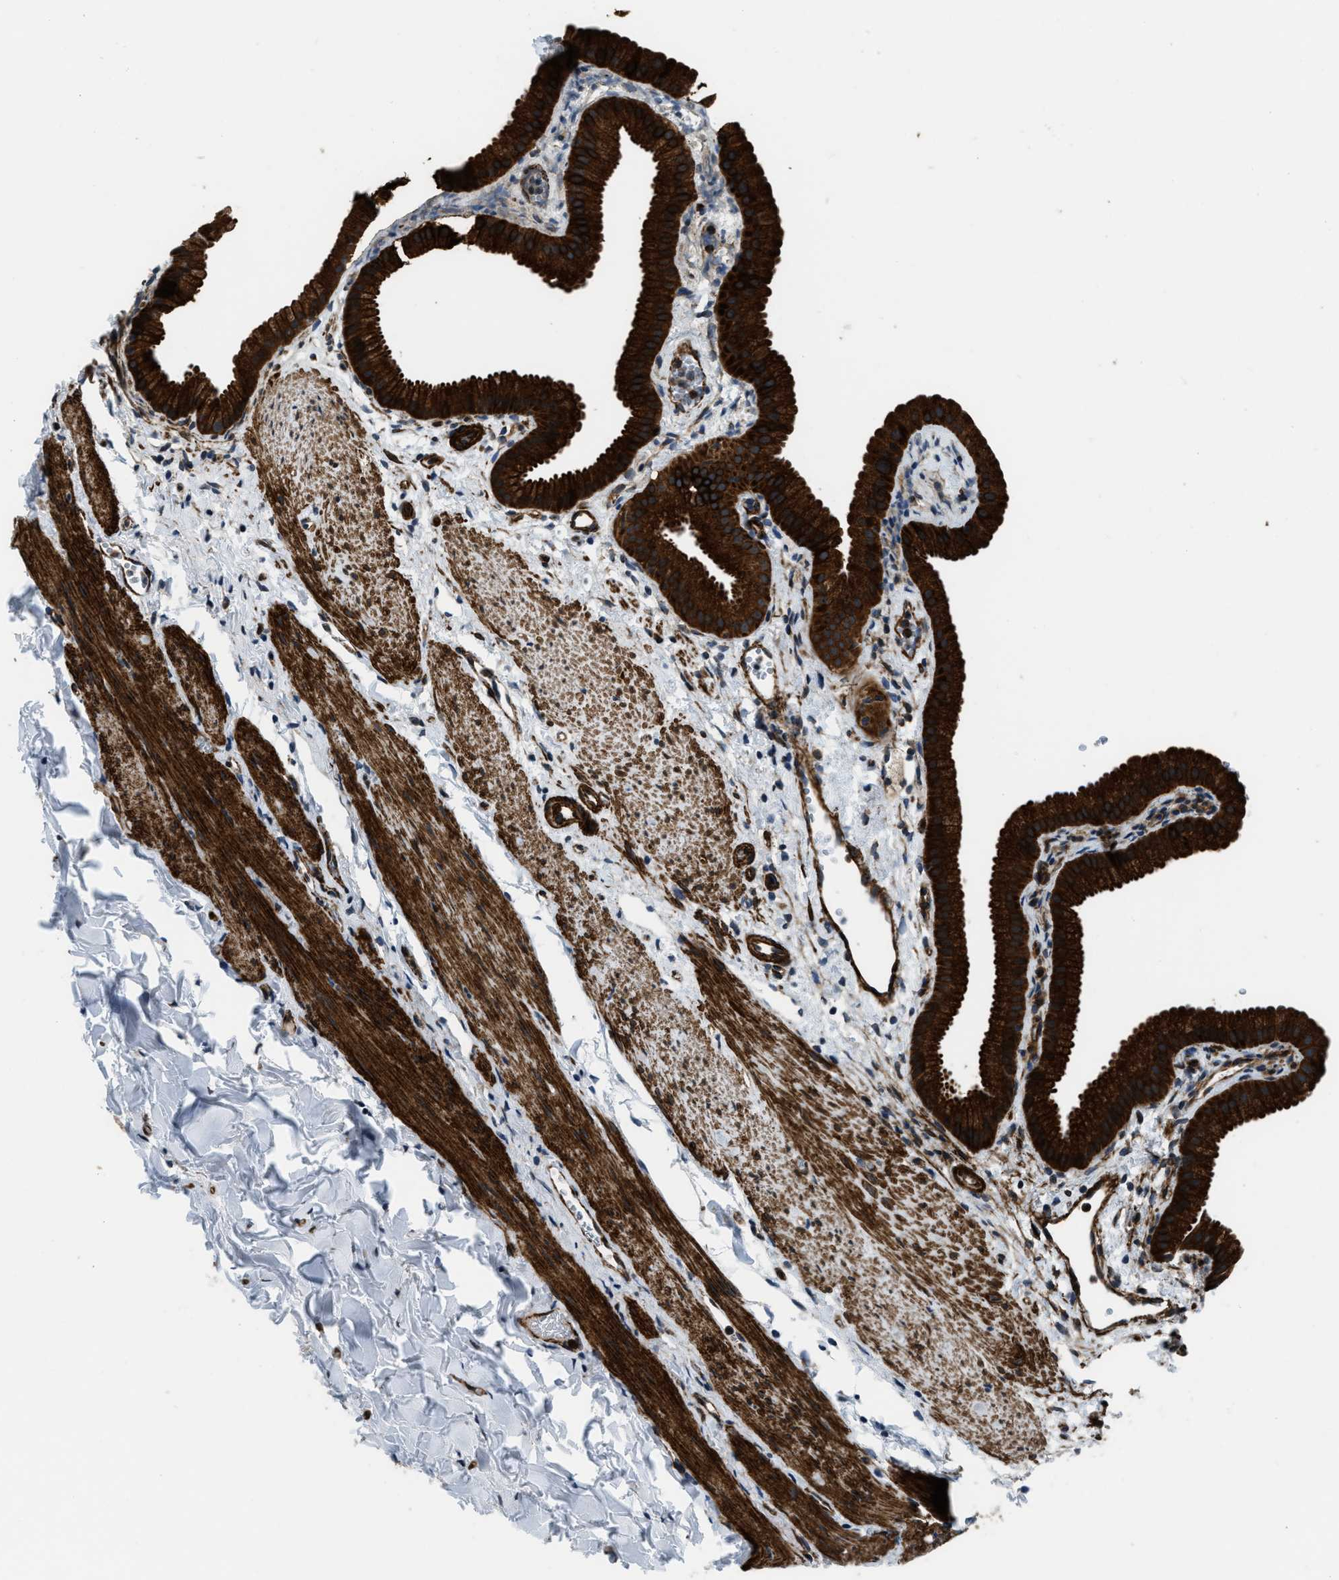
{"staining": {"intensity": "strong", "quantity": ">75%", "location": "cytoplasmic/membranous"}, "tissue": "gallbladder", "cell_type": "Glandular cells", "image_type": "normal", "snomed": [{"axis": "morphology", "description": "Normal tissue, NOS"}, {"axis": "topography", "description": "Gallbladder"}], "caption": "DAB immunohistochemical staining of benign human gallbladder demonstrates strong cytoplasmic/membranous protein staining in approximately >75% of glandular cells. (DAB IHC, brown staining for protein, blue staining for nuclei).", "gene": "GSDME", "patient": {"sex": "female", "age": 64}}